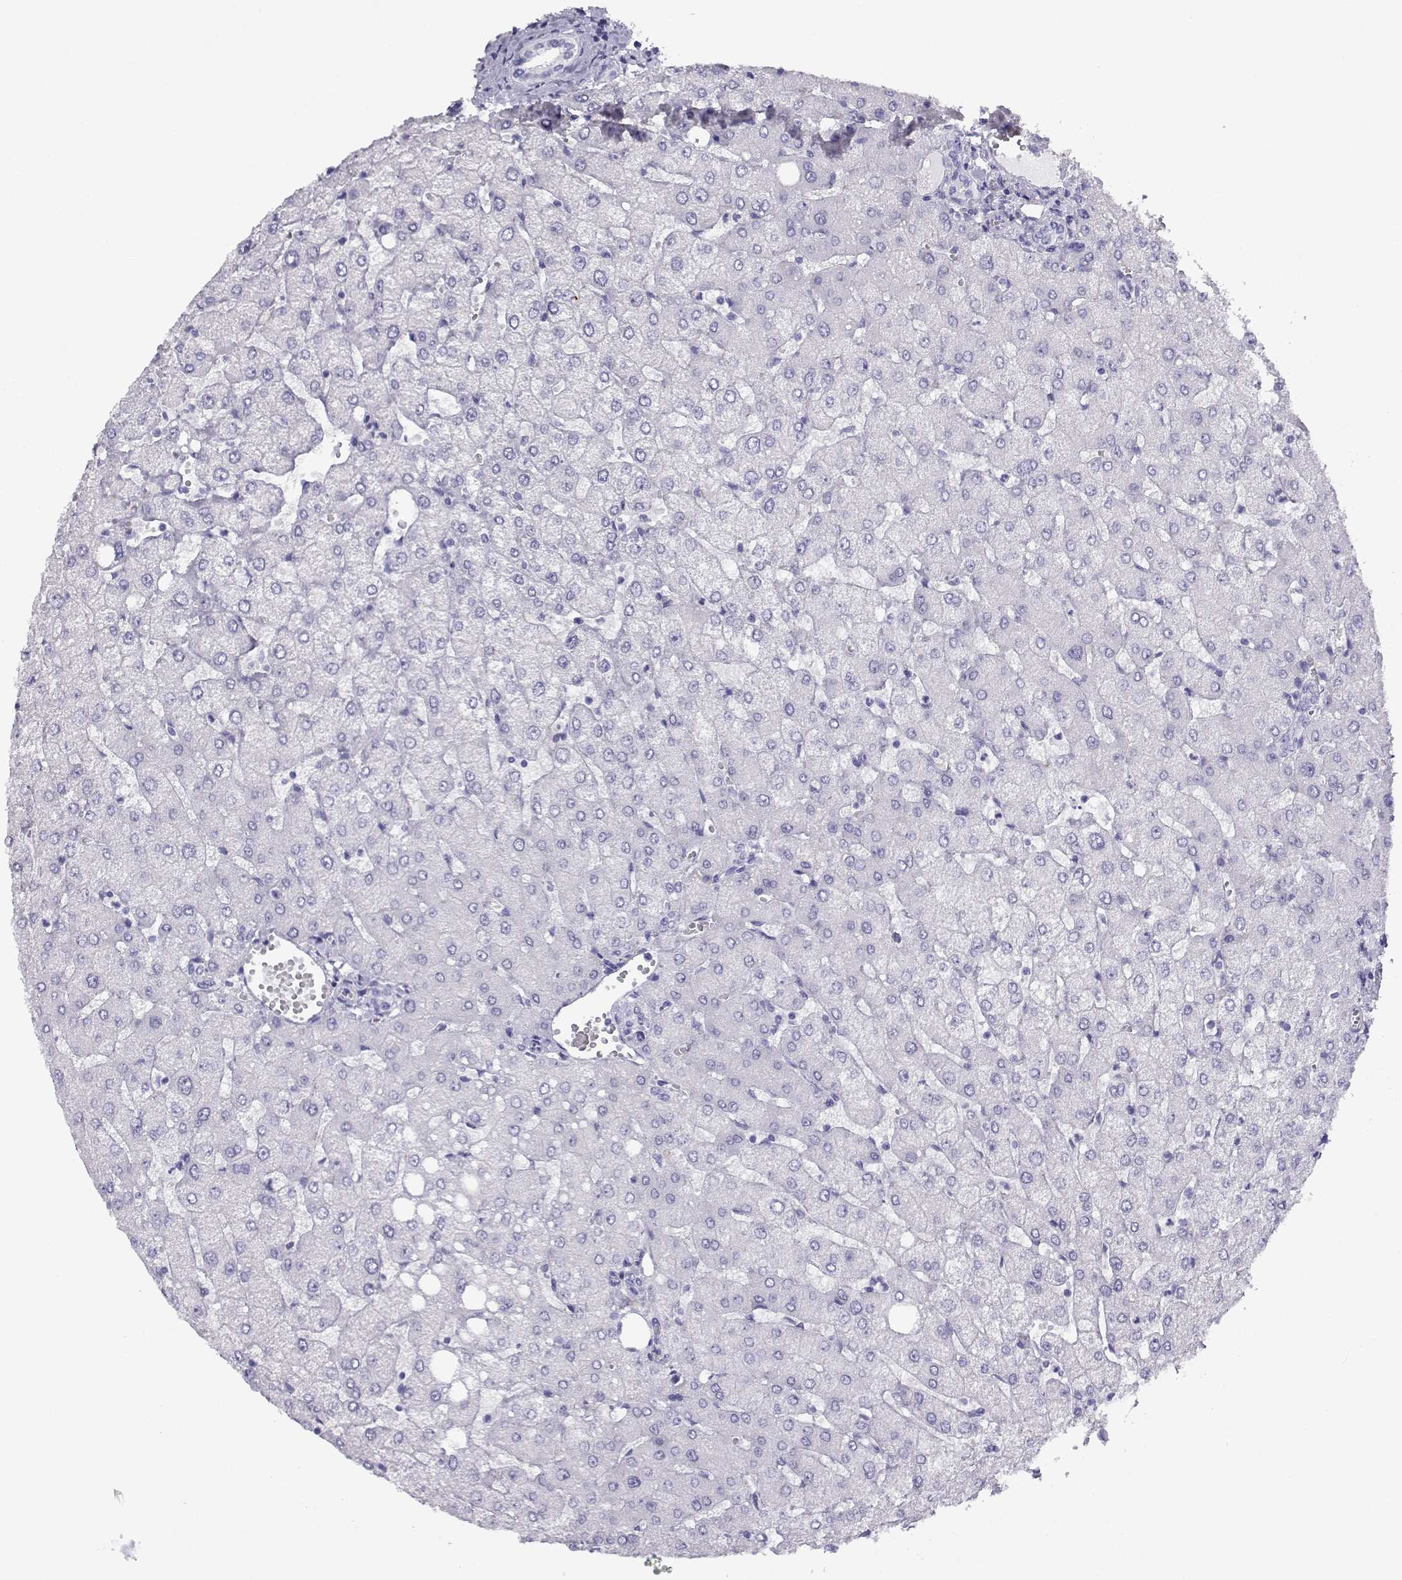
{"staining": {"intensity": "negative", "quantity": "none", "location": "none"}, "tissue": "liver", "cell_type": "Cholangiocytes", "image_type": "normal", "snomed": [{"axis": "morphology", "description": "Normal tissue, NOS"}, {"axis": "topography", "description": "Liver"}], "caption": "Immunohistochemistry (IHC) of normal human liver exhibits no expression in cholangiocytes.", "gene": "RHOXF2B", "patient": {"sex": "female", "age": 54}}